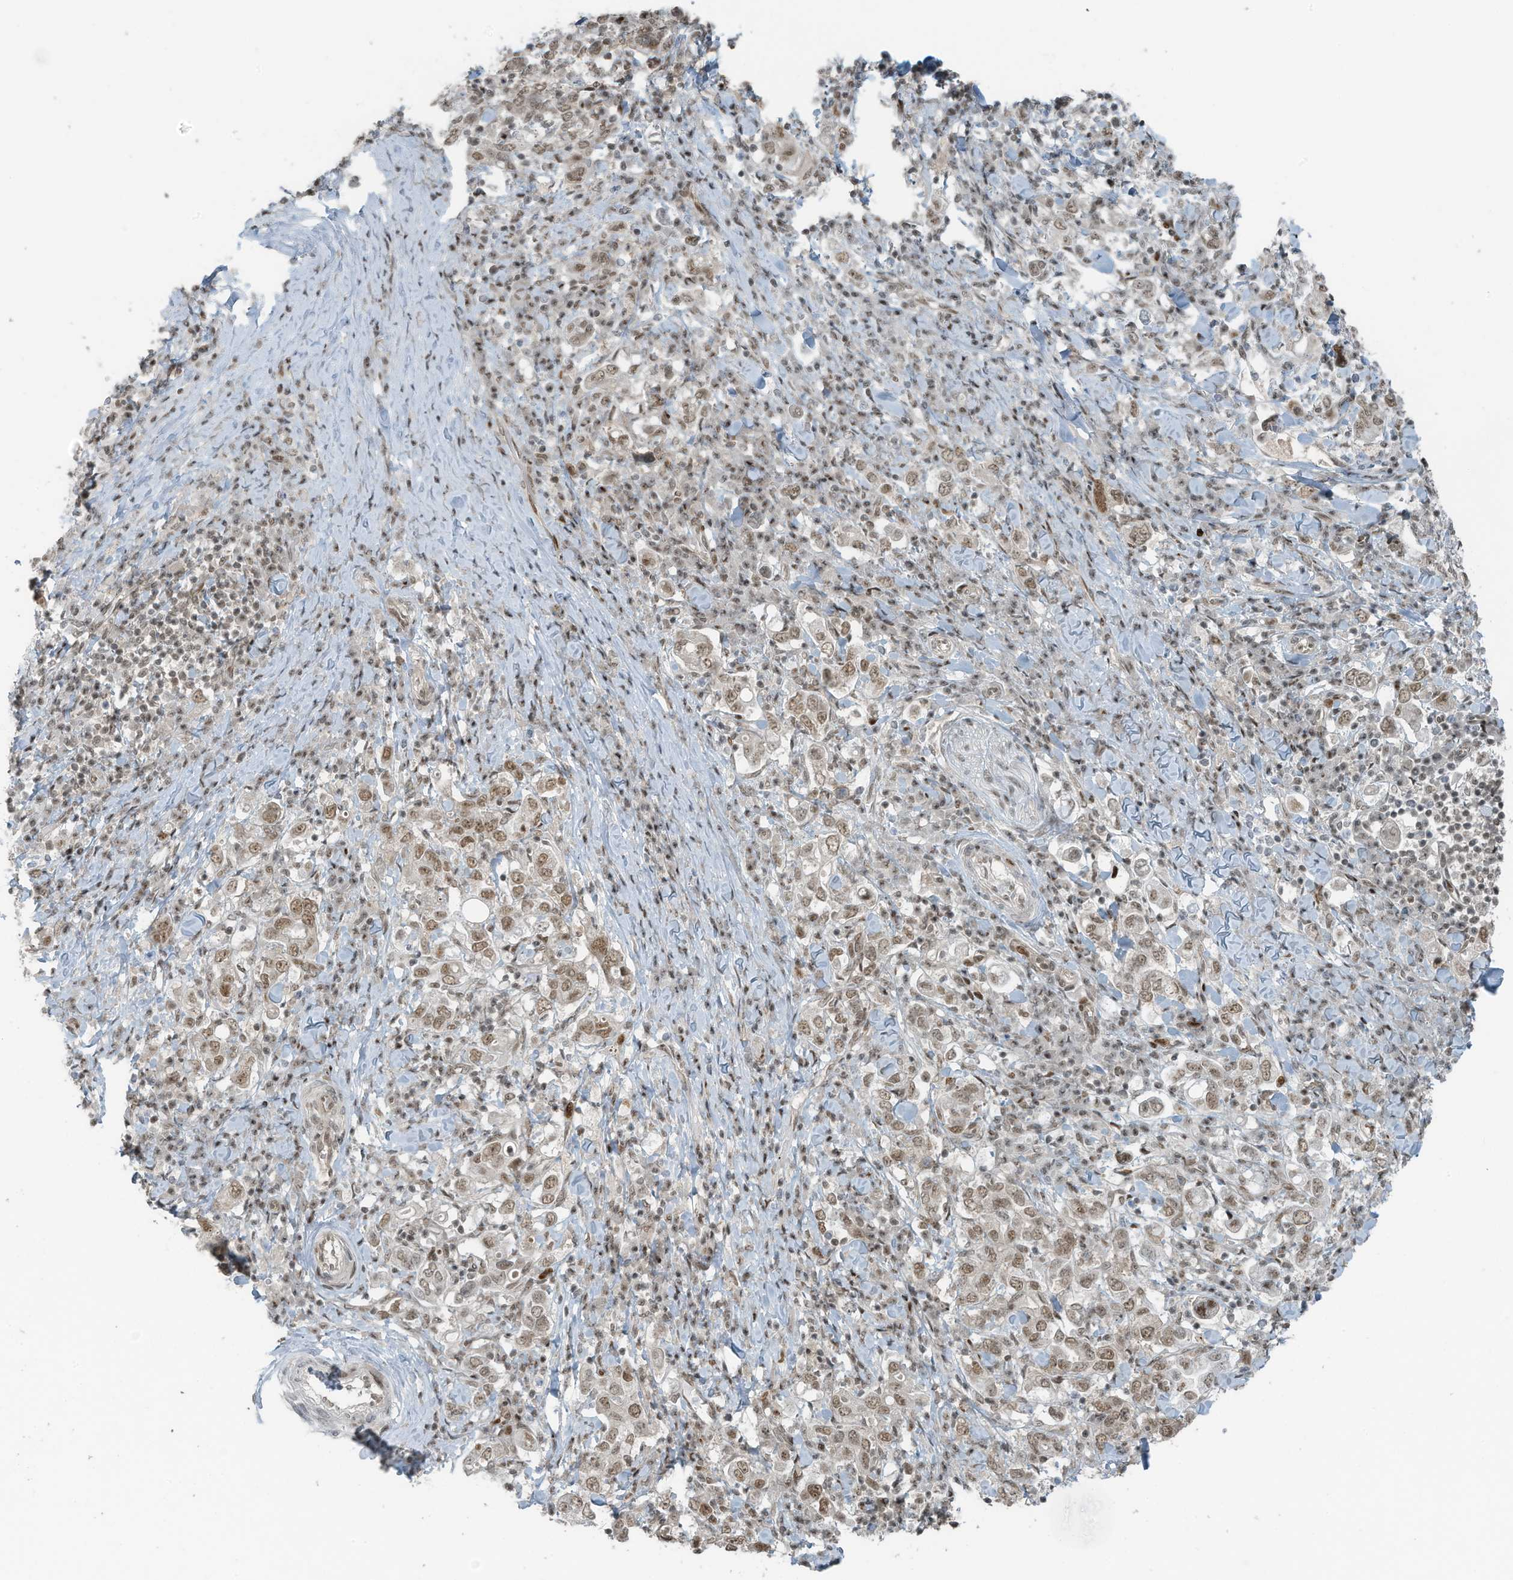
{"staining": {"intensity": "weak", "quantity": ">75%", "location": "nuclear"}, "tissue": "stomach cancer", "cell_type": "Tumor cells", "image_type": "cancer", "snomed": [{"axis": "morphology", "description": "Adenocarcinoma, NOS"}, {"axis": "topography", "description": "Stomach, upper"}], "caption": "Adenocarcinoma (stomach) stained for a protein exhibits weak nuclear positivity in tumor cells.", "gene": "PCNP", "patient": {"sex": "male", "age": 62}}